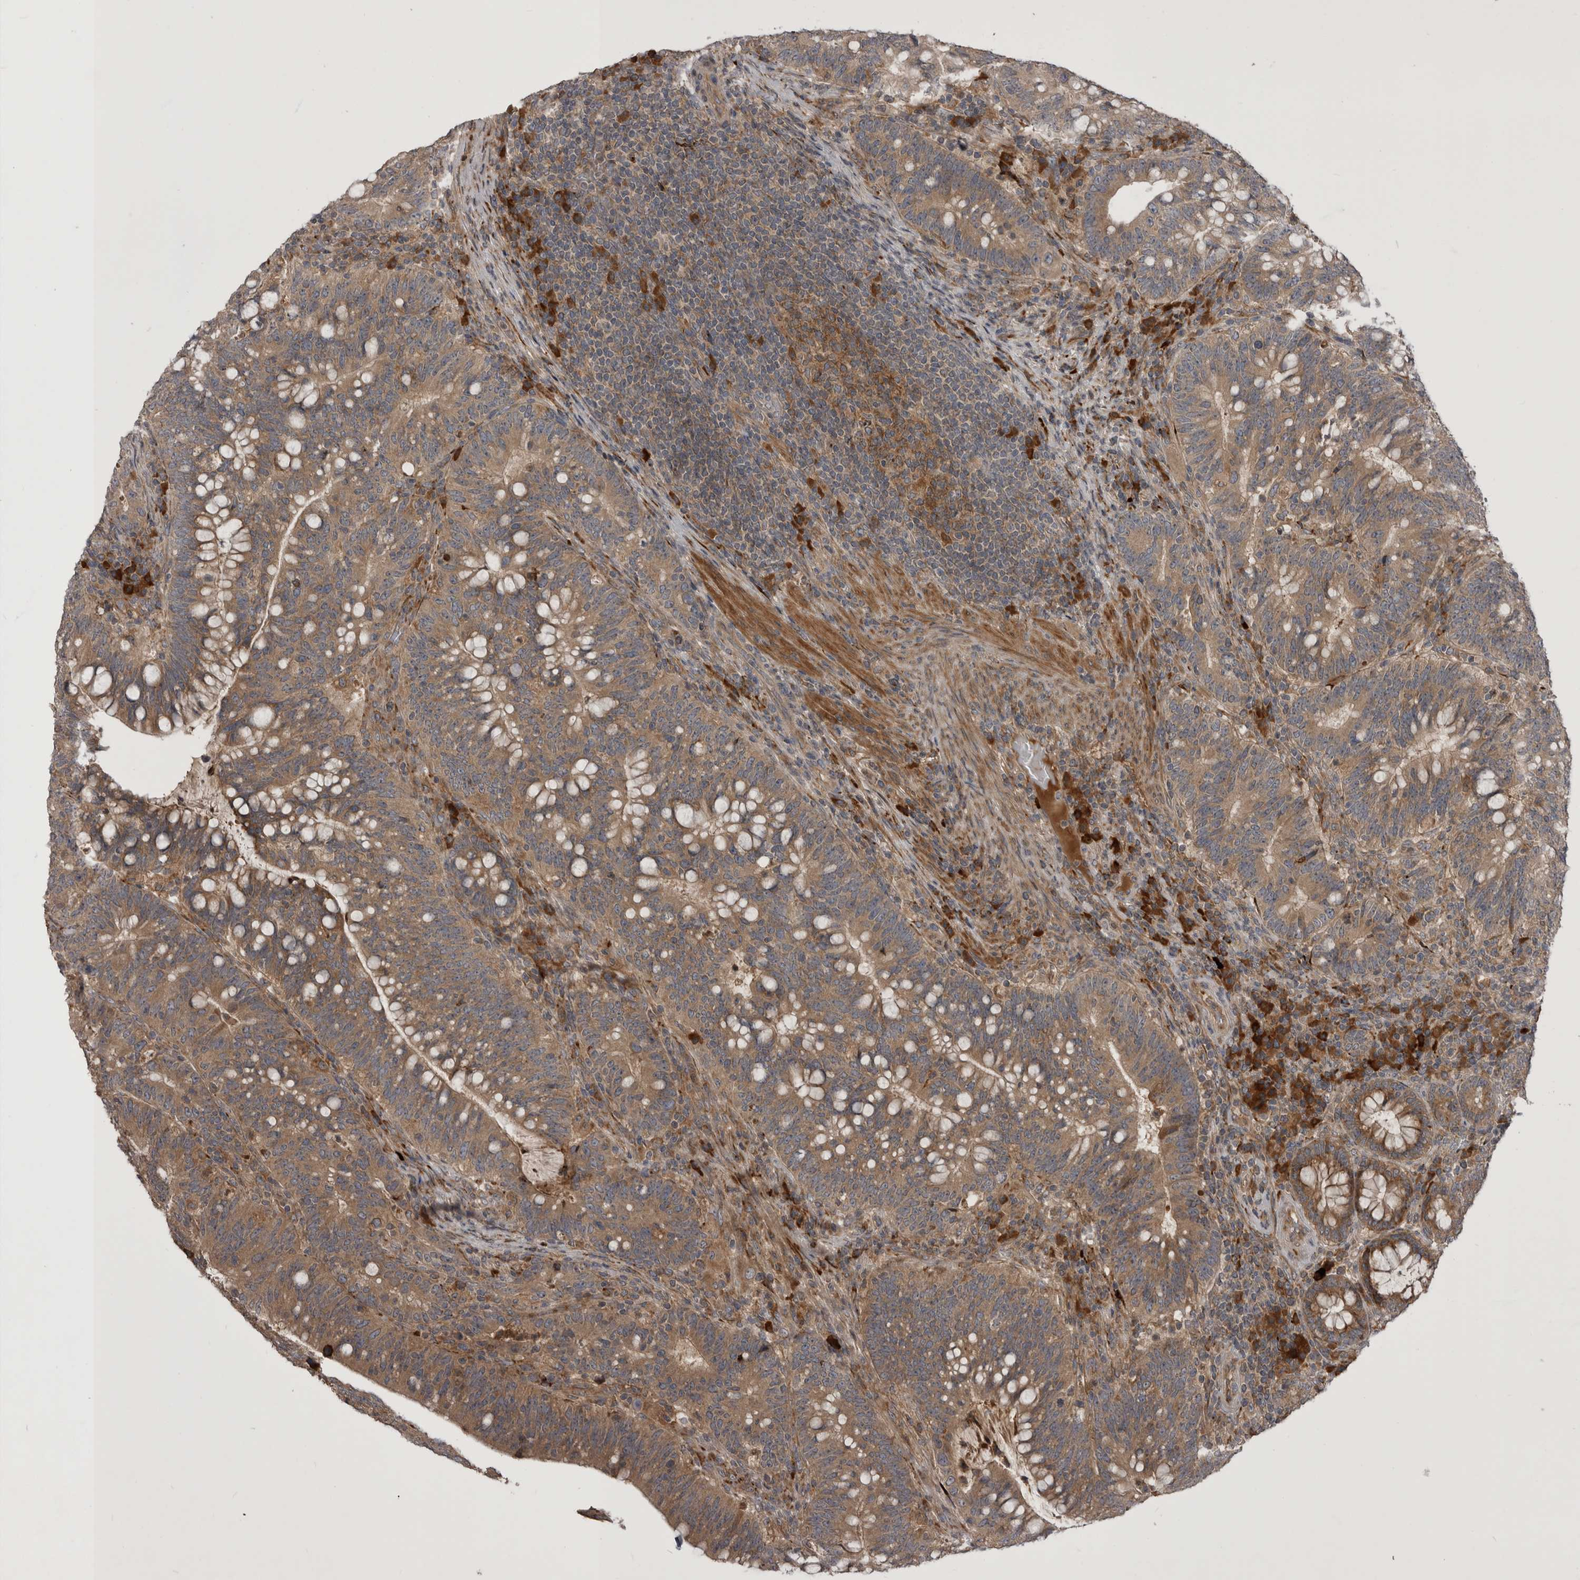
{"staining": {"intensity": "weak", "quantity": ">75%", "location": "cytoplasmic/membranous"}, "tissue": "colorectal cancer", "cell_type": "Tumor cells", "image_type": "cancer", "snomed": [{"axis": "morphology", "description": "Adenocarcinoma, NOS"}, {"axis": "topography", "description": "Colon"}], "caption": "Immunohistochemical staining of human colorectal cancer (adenocarcinoma) shows low levels of weak cytoplasmic/membranous protein expression in about >75% of tumor cells.", "gene": "RAB3GAP2", "patient": {"sex": "female", "age": 66}}